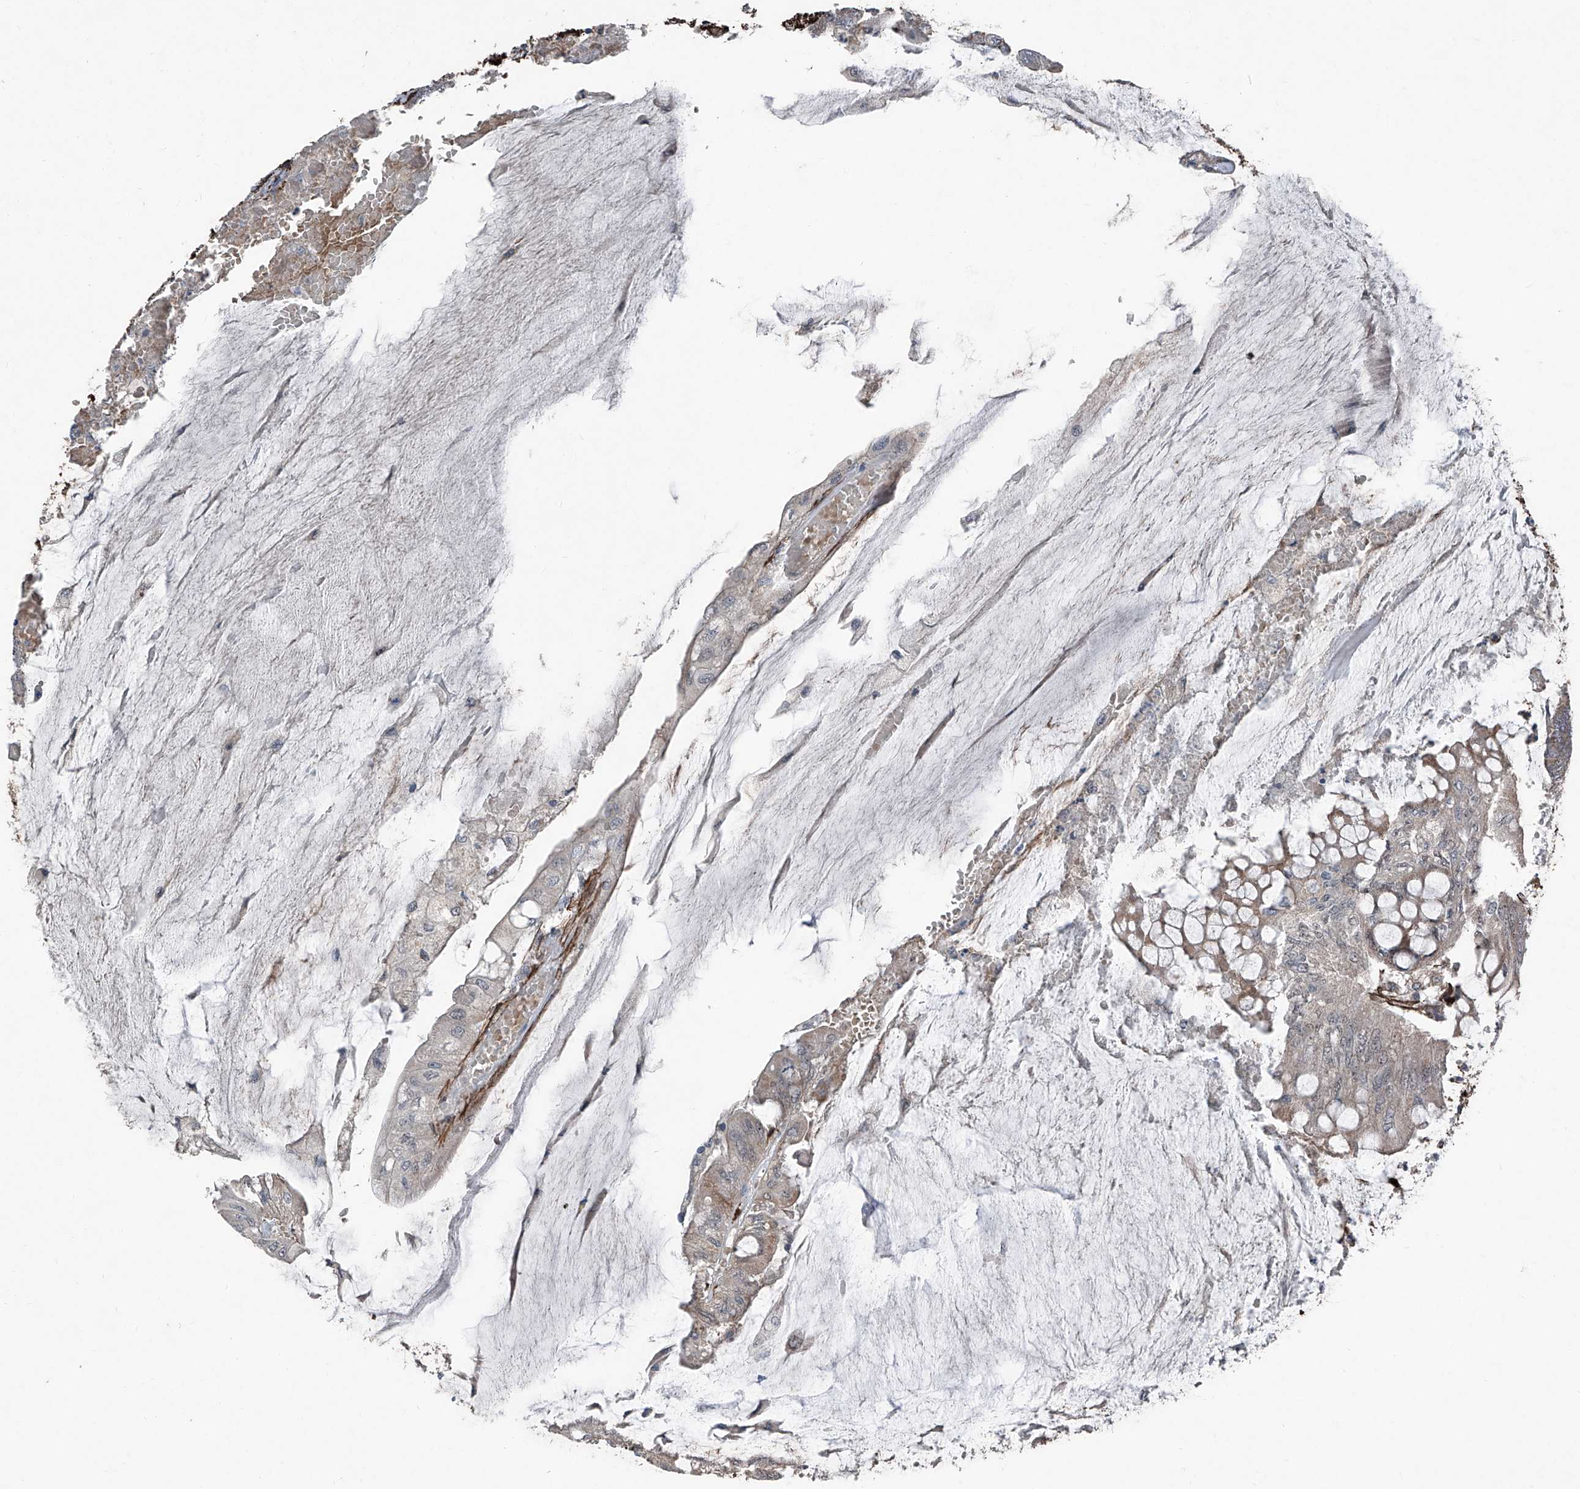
{"staining": {"intensity": "weak", "quantity": "<25%", "location": "cytoplasmic/membranous"}, "tissue": "colorectal cancer", "cell_type": "Tumor cells", "image_type": "cancer", "snomed": [{"axis": "morphology", "description": "Adenoma, NOS"}, {"axis": "morphology", "description": "Adenocarcinoma, NOS"}, {"axis": "topography", "description": "Colon"}], "caption": "Histopathology image shows no significant protein positivity in tumor cells of adenoma (colorectal). (Stains: DAB (3,3'-diaminobenzidine) IHC with hematoxylin counter stain, Microscopy: brightfield microscopy at high magnification).", "gene": "COA7", "patient": {"sex": "male", "age": 79}}